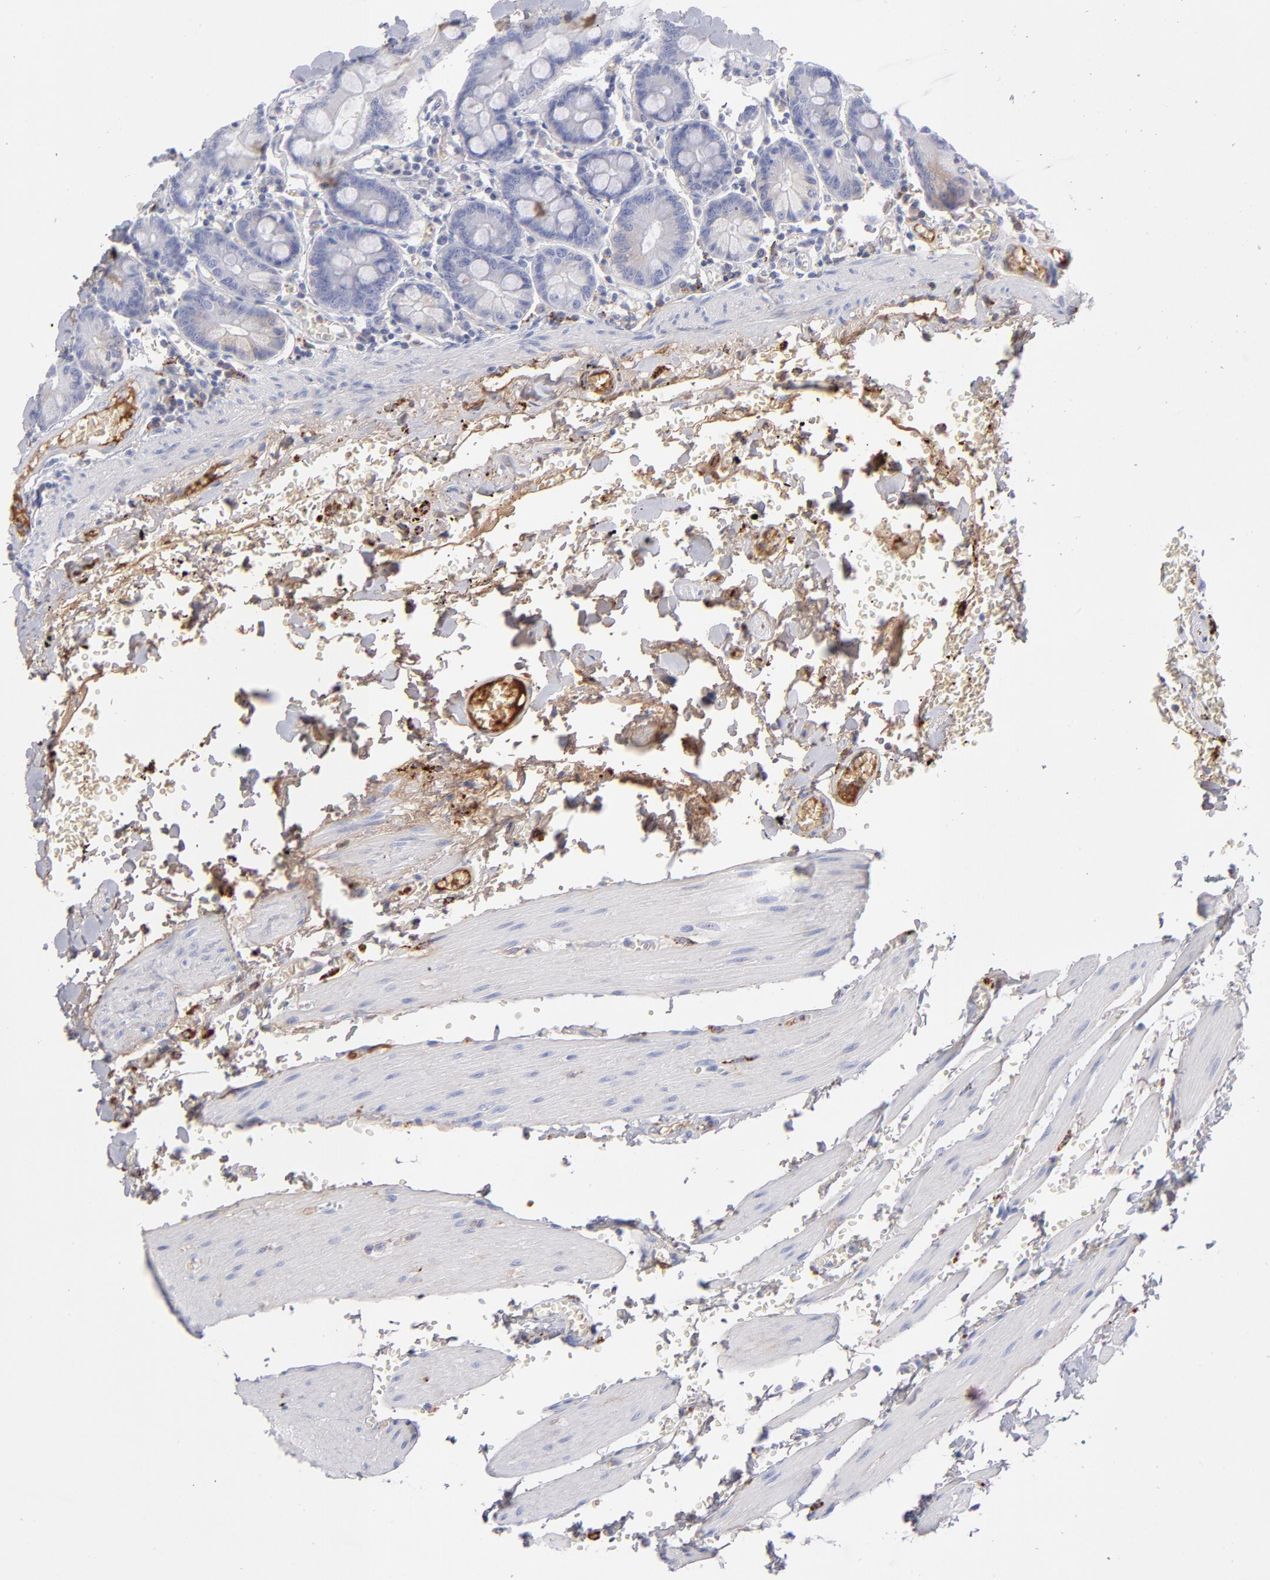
{"staining": {"intensity": "negative", "quantity": "none", "location": "none"}, "tissue": "small intestine", "cell_type": "Glandular cells", "image_type": "normal", "snomed": [{"axis": "morphology", "description": "Normal tissue, NOS"}, {"axis": "topography", "description": "Small intestine"}], "caption": "Normal small intestine was stained to show a protein in brown. There is no significant expression in glandular cells. (Stains: DAB immunohistochemistry (IHC) with hematoxylin counter stain, Microscopy: brightfield microscopy at high magnification).", "gene": "HP", "patient": {"sex": "male", "age": 71}}